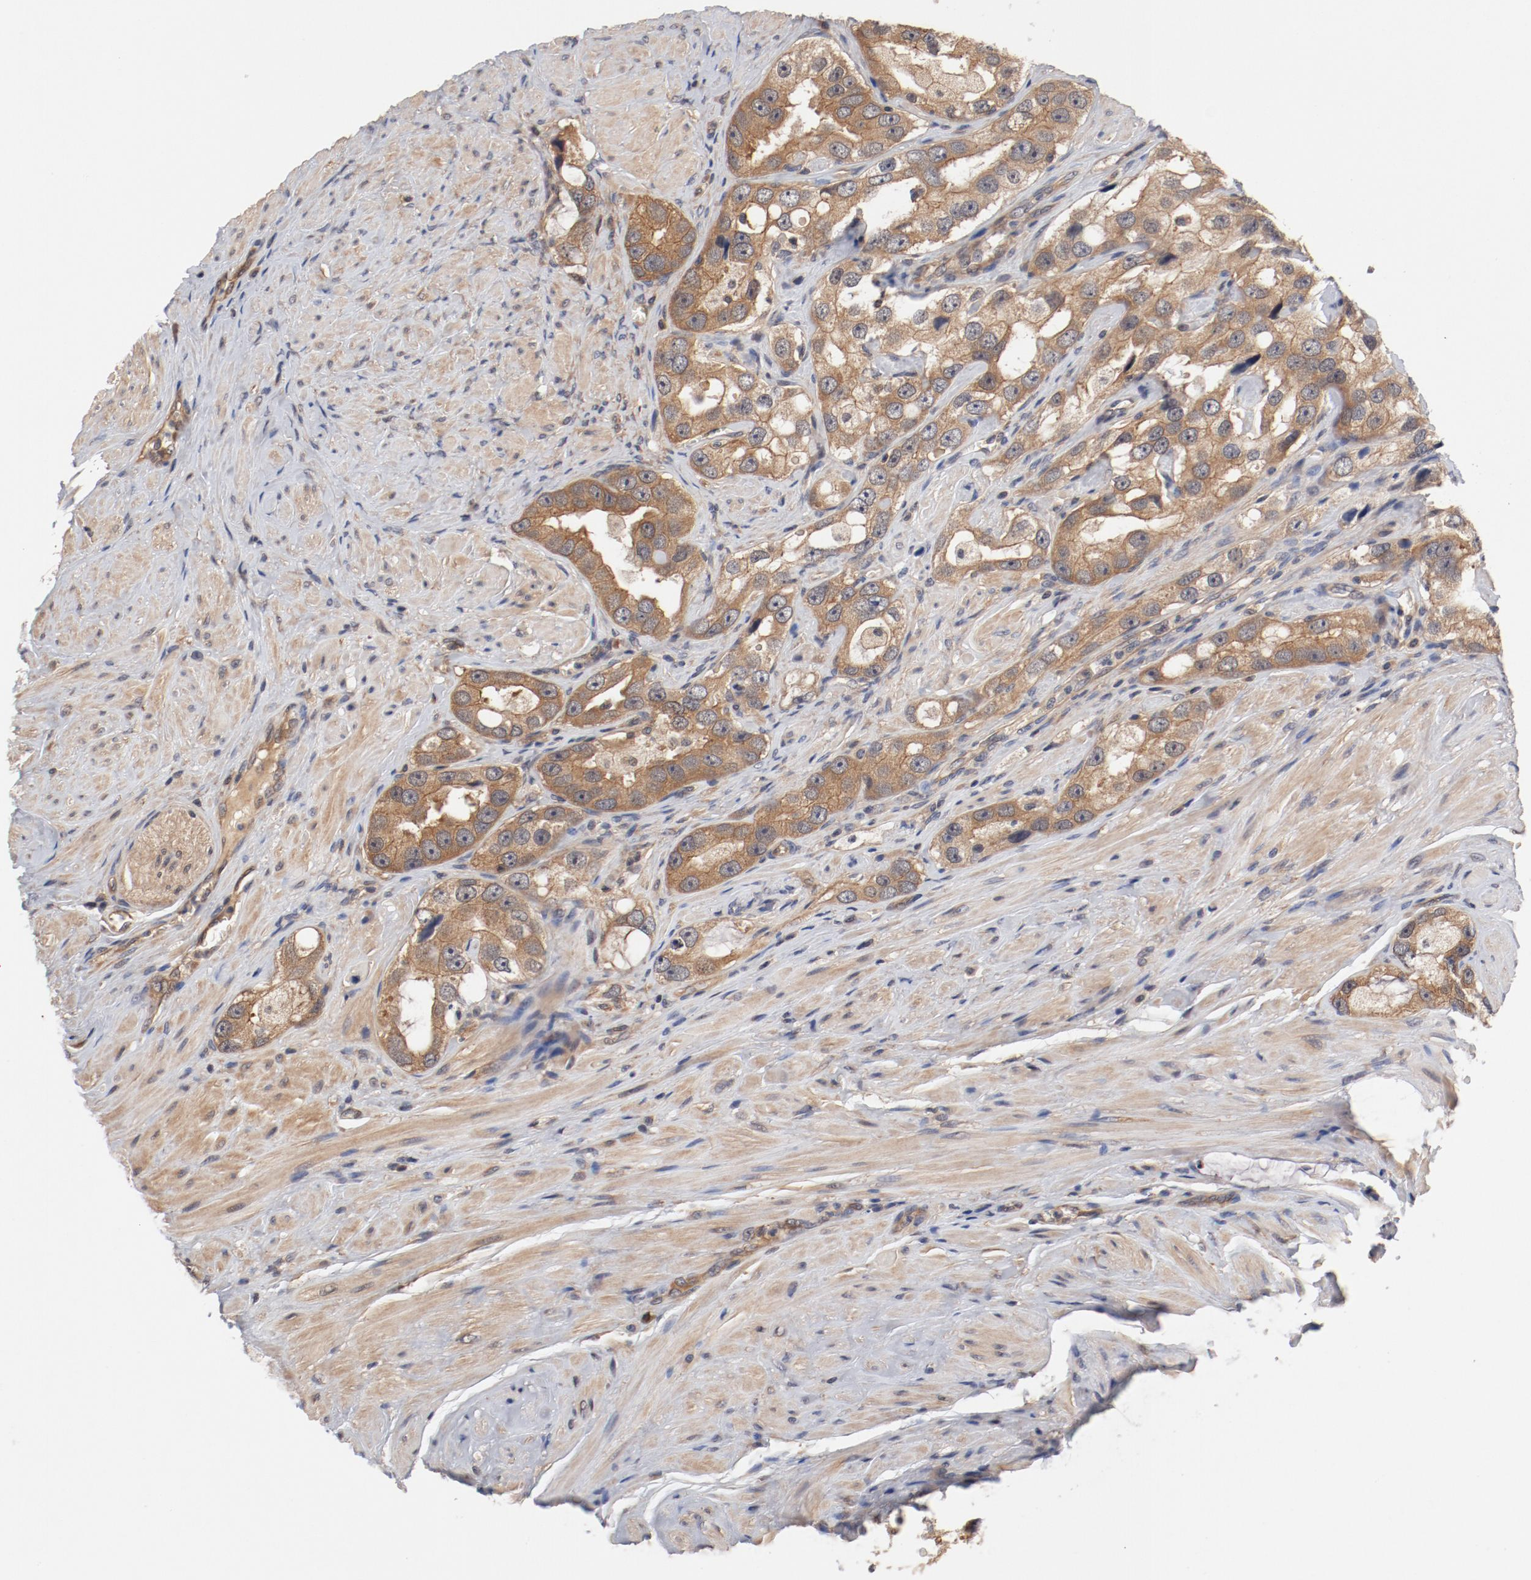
{"staining": {"intensity": "weak", "quantity": ">75%", "location": "cytoplasmic/membranous"}, "tissue": "prostate cancer", "cell_type": "Tumor cells", "image_type": "cancer", "snomed": [{"axis": "morphology", "description": "Adenocarcinoma, High grade"}, {"axis": "topography", "description": "Prostate"}], "caption": "Protein analysis of adenocarcinoma (high-grade) (prostate) tissue displays weak cytoplasmic/membranous staining in about >75% of tumor cells. (DAB (3,3'-diaminobenzidine) IHC, brown staining for protein, blue staining for nuclei).", "gene": "PITPNM2", "patient": {"sex": "male", "age": 63}}